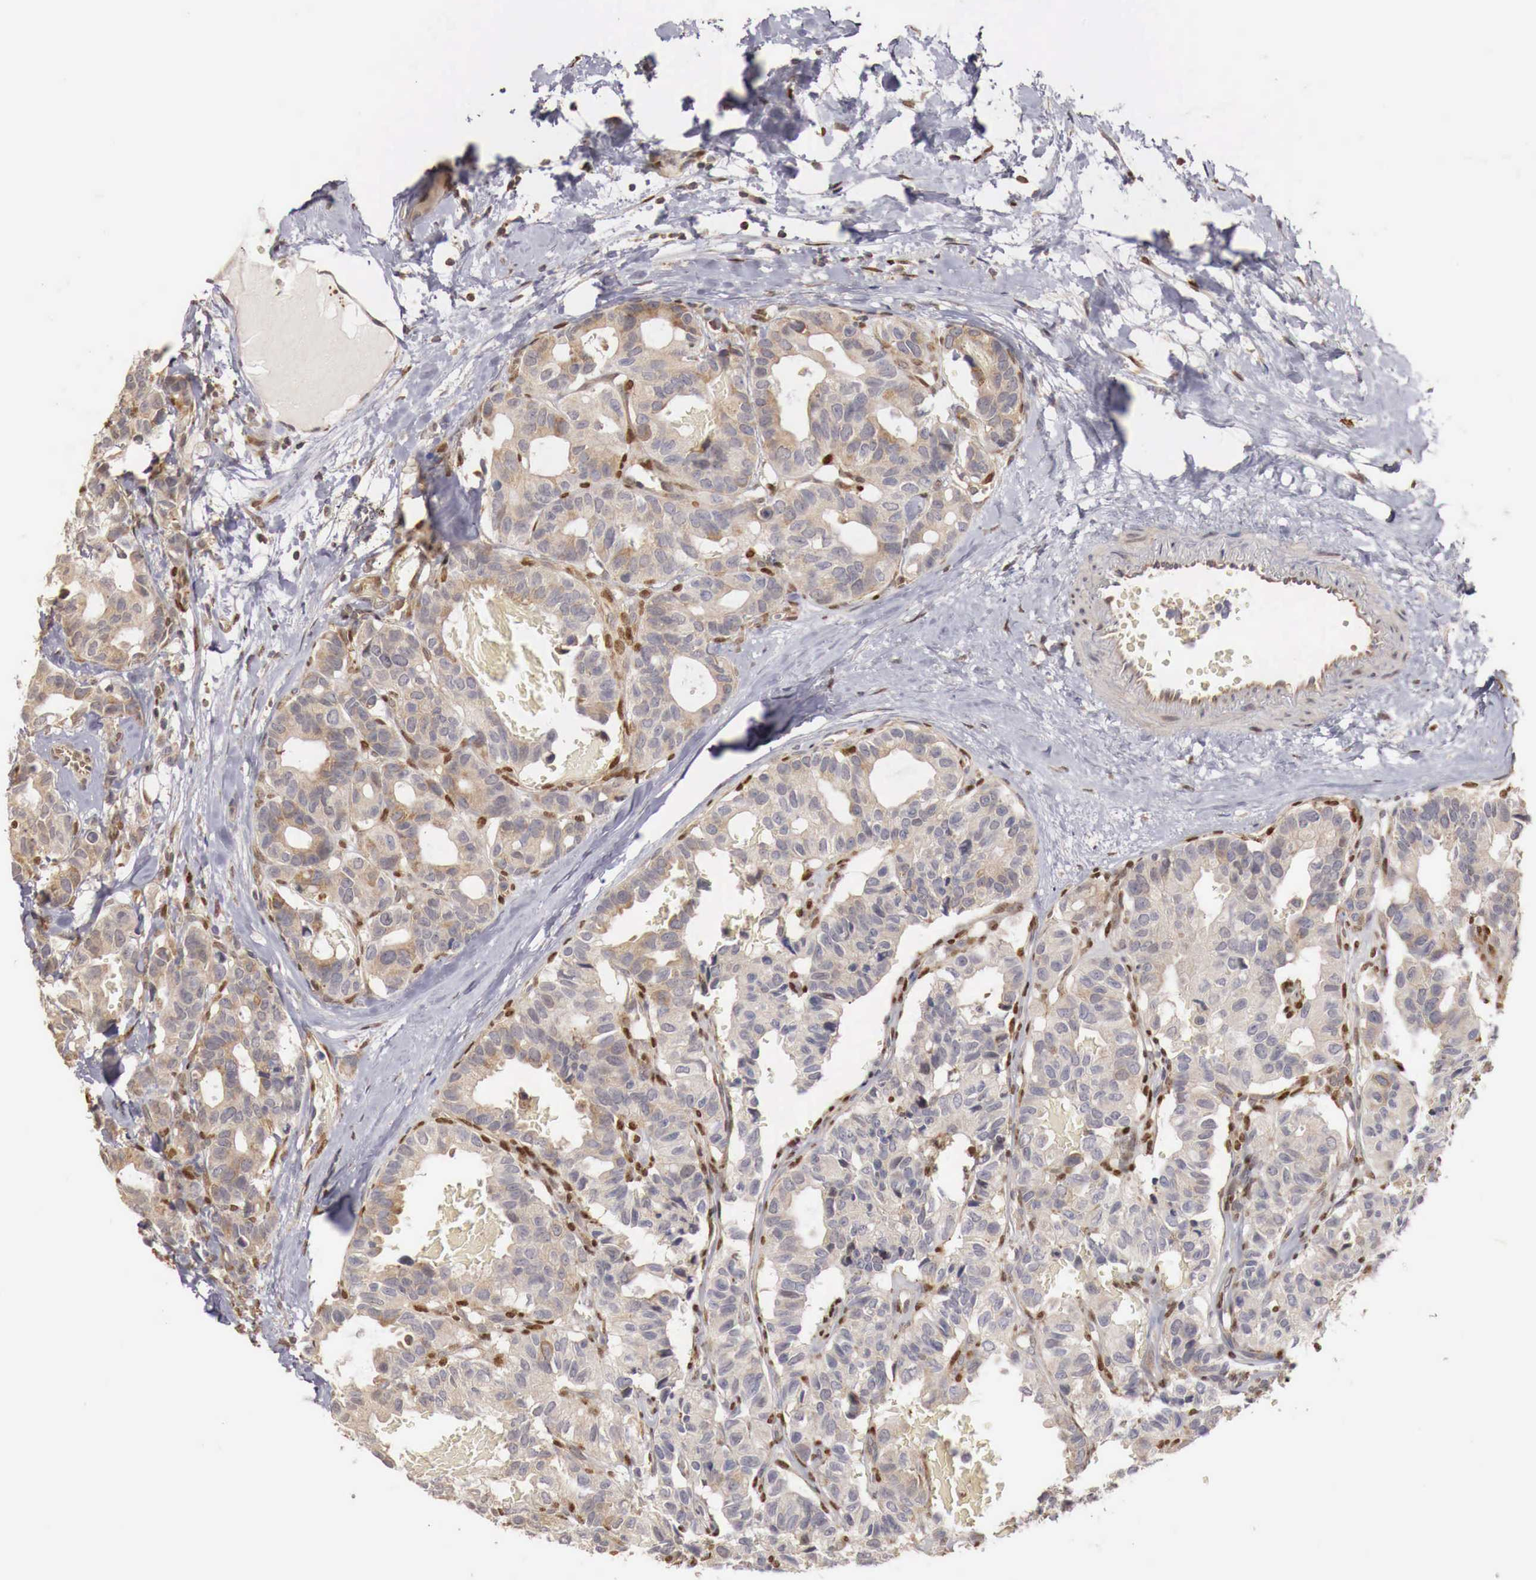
{"staining": {"intensity": "weak", "quantity": "25%-75%", "location": "cytoplasmic/membranous"}, "tissue": "breast cancer", "cell_type": "Tumor cells", "image_type": "cancer", "snomed": [{"axis": "morphology", "description": "Duct carcinoma"}, {"axis": "topography", "description": "Breast"}], "caption": "There is low levels of weak cytoplasmic/membranous expression in tumor cells of breast infiltrating ductal carcinoma, as demonstrated by immunohistochemical staining (brown color).", "gene": "KHDRBS2", "patient": {"sex": "female", "age": 69}}